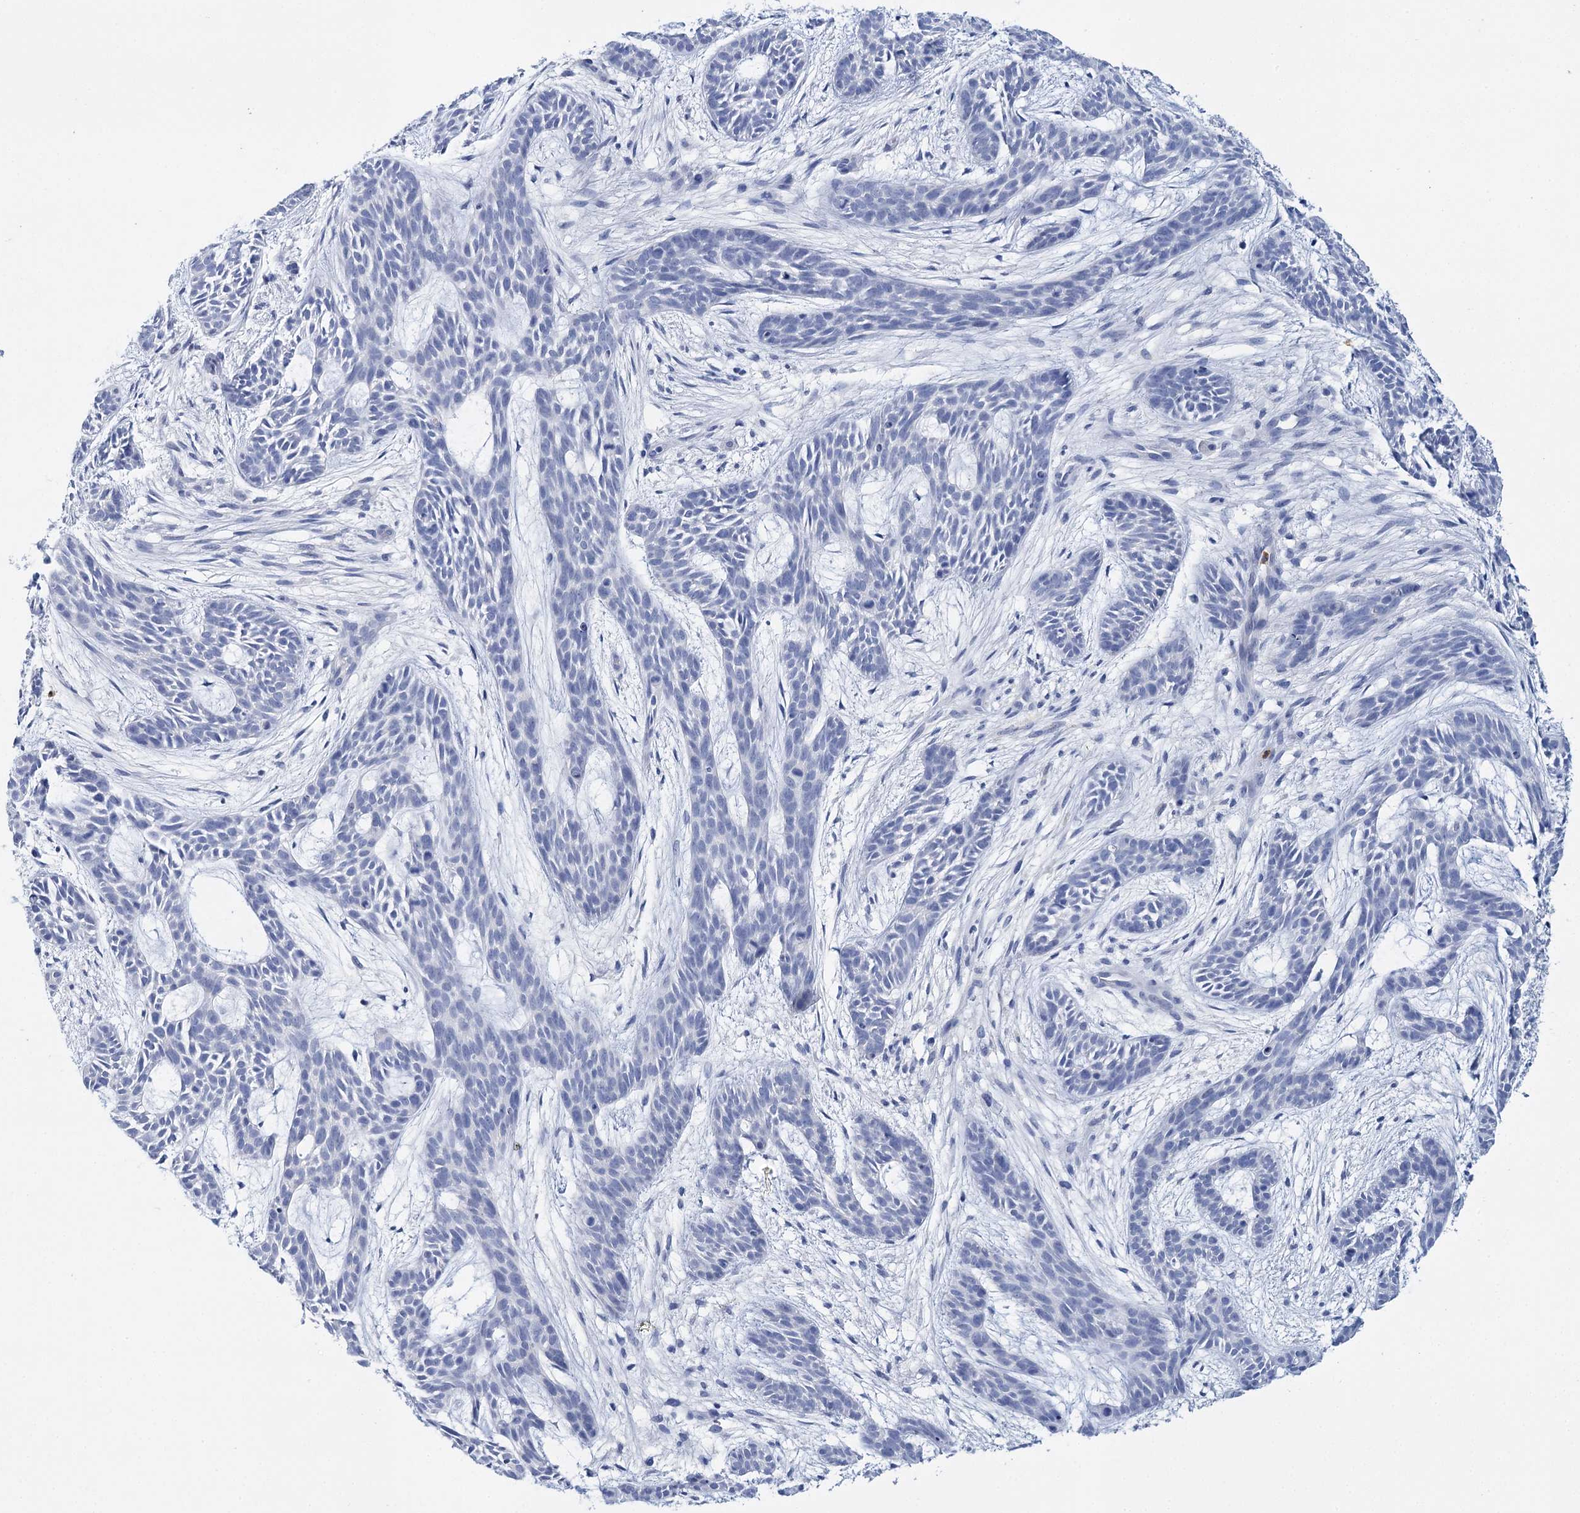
{"staining": {"intensity": "negative", "quantity": "none", "location": "none"}, "tissue": "skin cancer", "cell_type": "Tumor cells", "image_type": "cancer", "snomed": [{"axis": "morphology", "description": "Basal cell carcinoma"}, {"axis": "topography", "description": "Skin"}], "caption": "A photomicrograph of human skin cancer is negative for staining in tumor cells. (Immunohistochemistry, brightfield microscopy, high magnification).", "gene": "CEACAM8", "patient": {"sex": "male", "age": 89}}